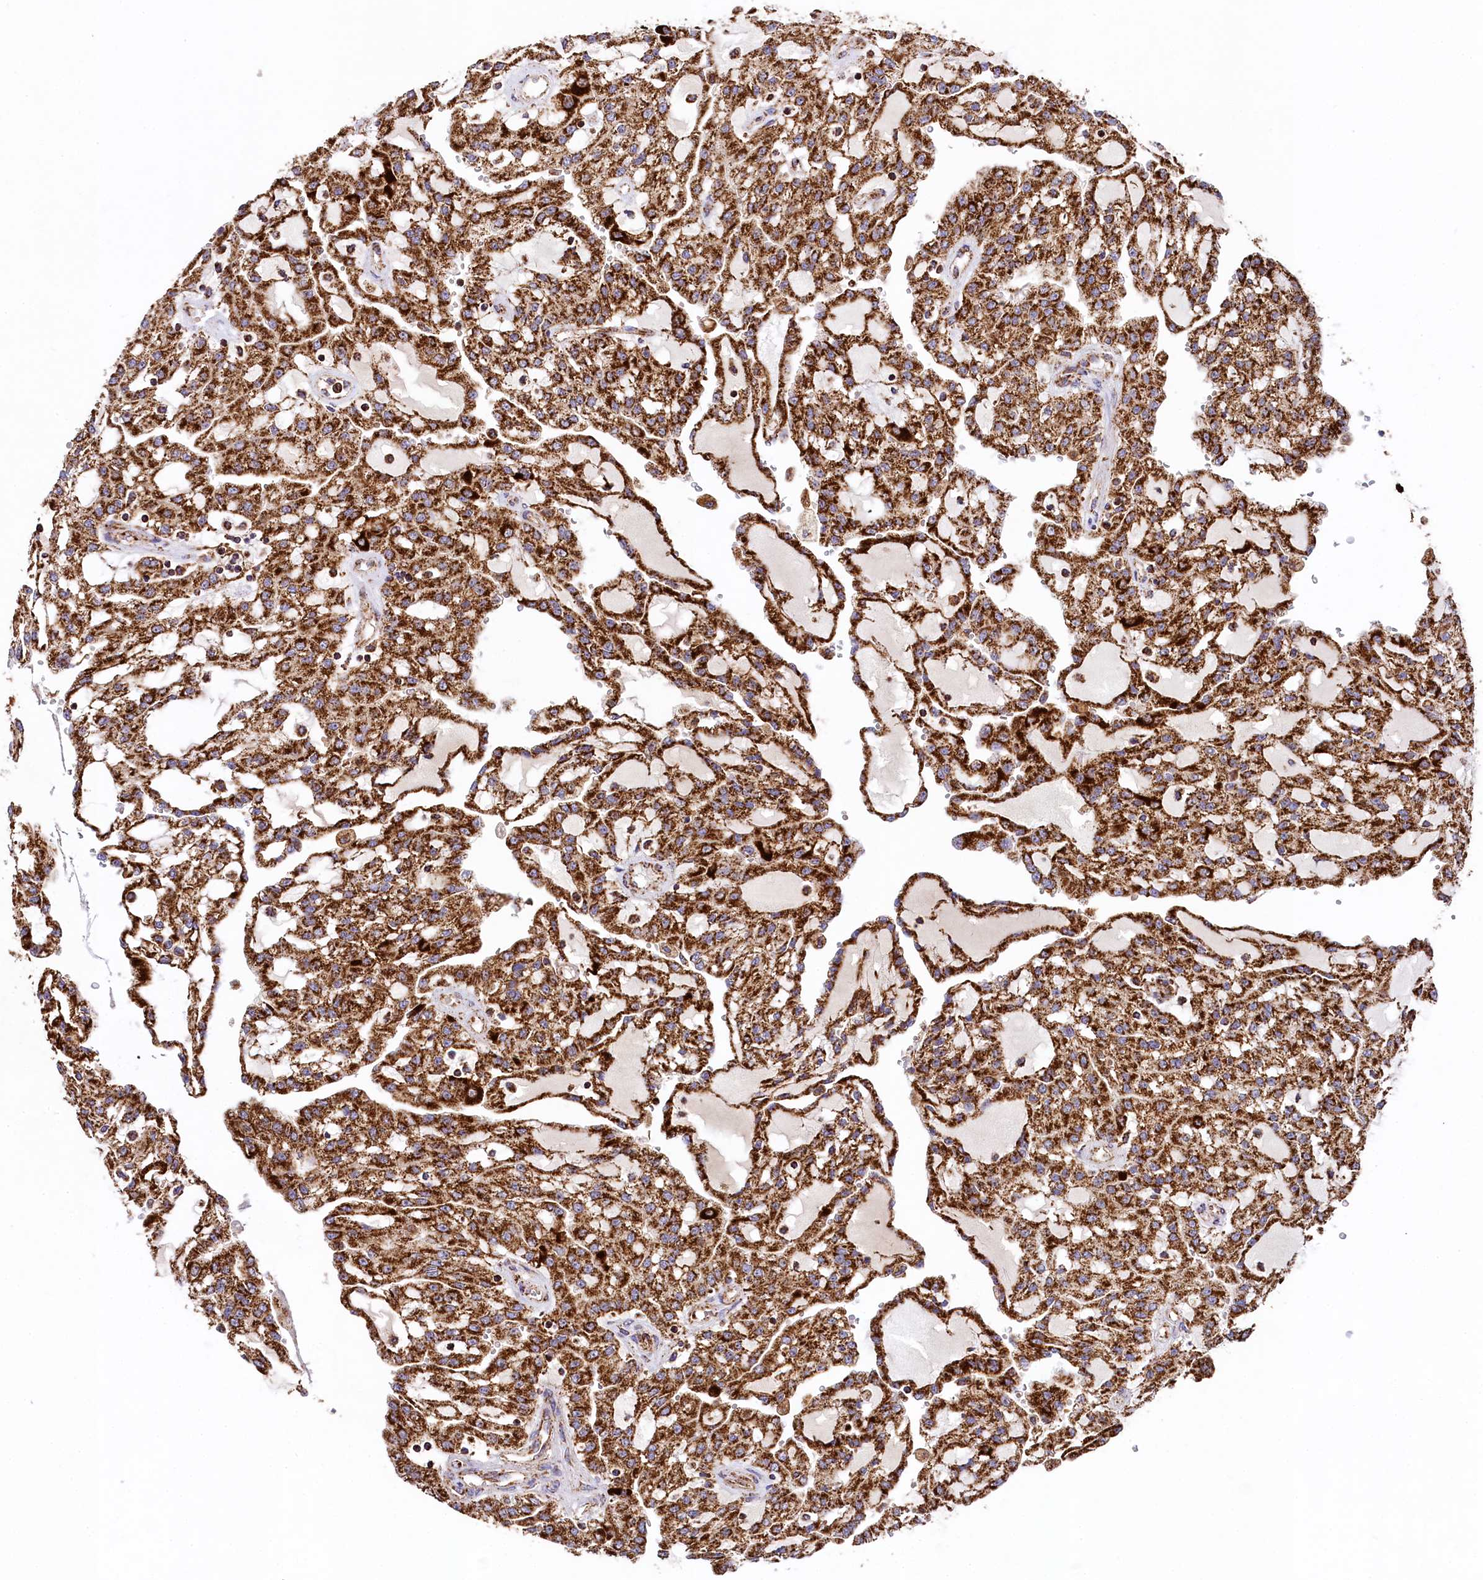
{"staining": {"intensity": "strong", "quantity": ">75%", "location": "cytoplasmic/membranous"}, "tissue": "renal cancer", "cell_type": "Tumor cells", "image_type": "cancer", "snomed": [{"axis": "morphology", "description": "Adenocarcinoma, NOS"}, {"axis": "topography", "description": "Kidney"}], "caption": "Strong cytoplasmic/membranous positivity is appreciated in approximately >75% of tumor cells in adenocarcinoma (renal). (DAB (3,3'-diaminobenzidine) IHC, brown staining for protein, blue staining for nuclei).", "gene": "CLYBL", "patient": {"sex": "male", "age": 63}}